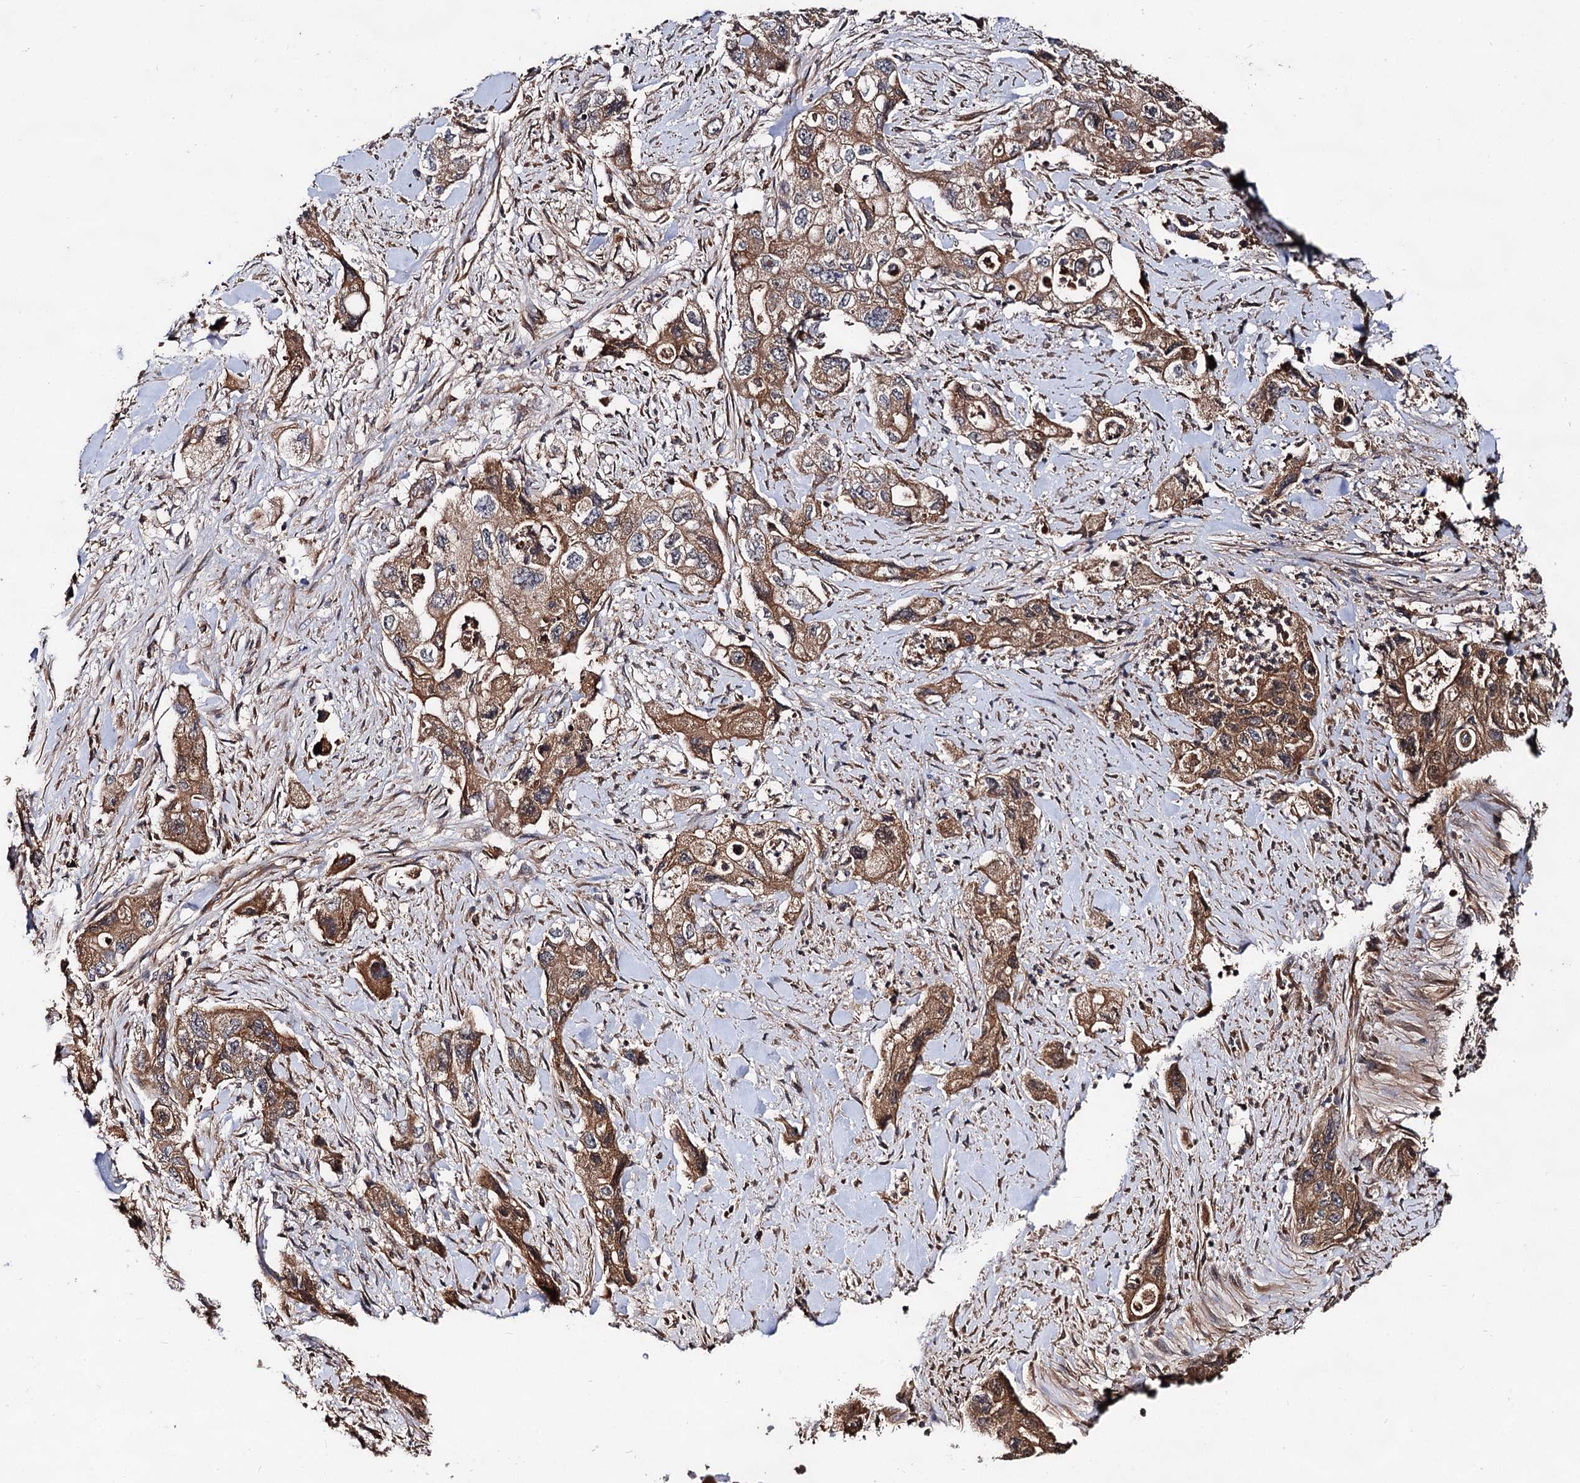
{"staining": {"intensity": "moderate", "quantity": ">75%", "location": "cytoplasmic/membranous"}, "tissue": "pancreatic cancer", "cell_type": "Tumor cells", "image_type": "cancer", "snomed": [{"axis": "morphology", "description": "Adenocarcinoma, NOS"}, {"axis": "topography", "description": "Pancreas"}], "caption": "Immunohistochemical staining of human pancreatic adenocarcinoma demonstrates medium levels of moderate cytoplasmic/membranous expression in about >75% of tumor cells. (Stains: DAB (3,3'-diaminobenzidine) in brown, nuclei in blue, Microscopy: brightfield microscopy at high magnification).", "gene": "TEX9", "patient": {"sex": "female", "age": 73}}